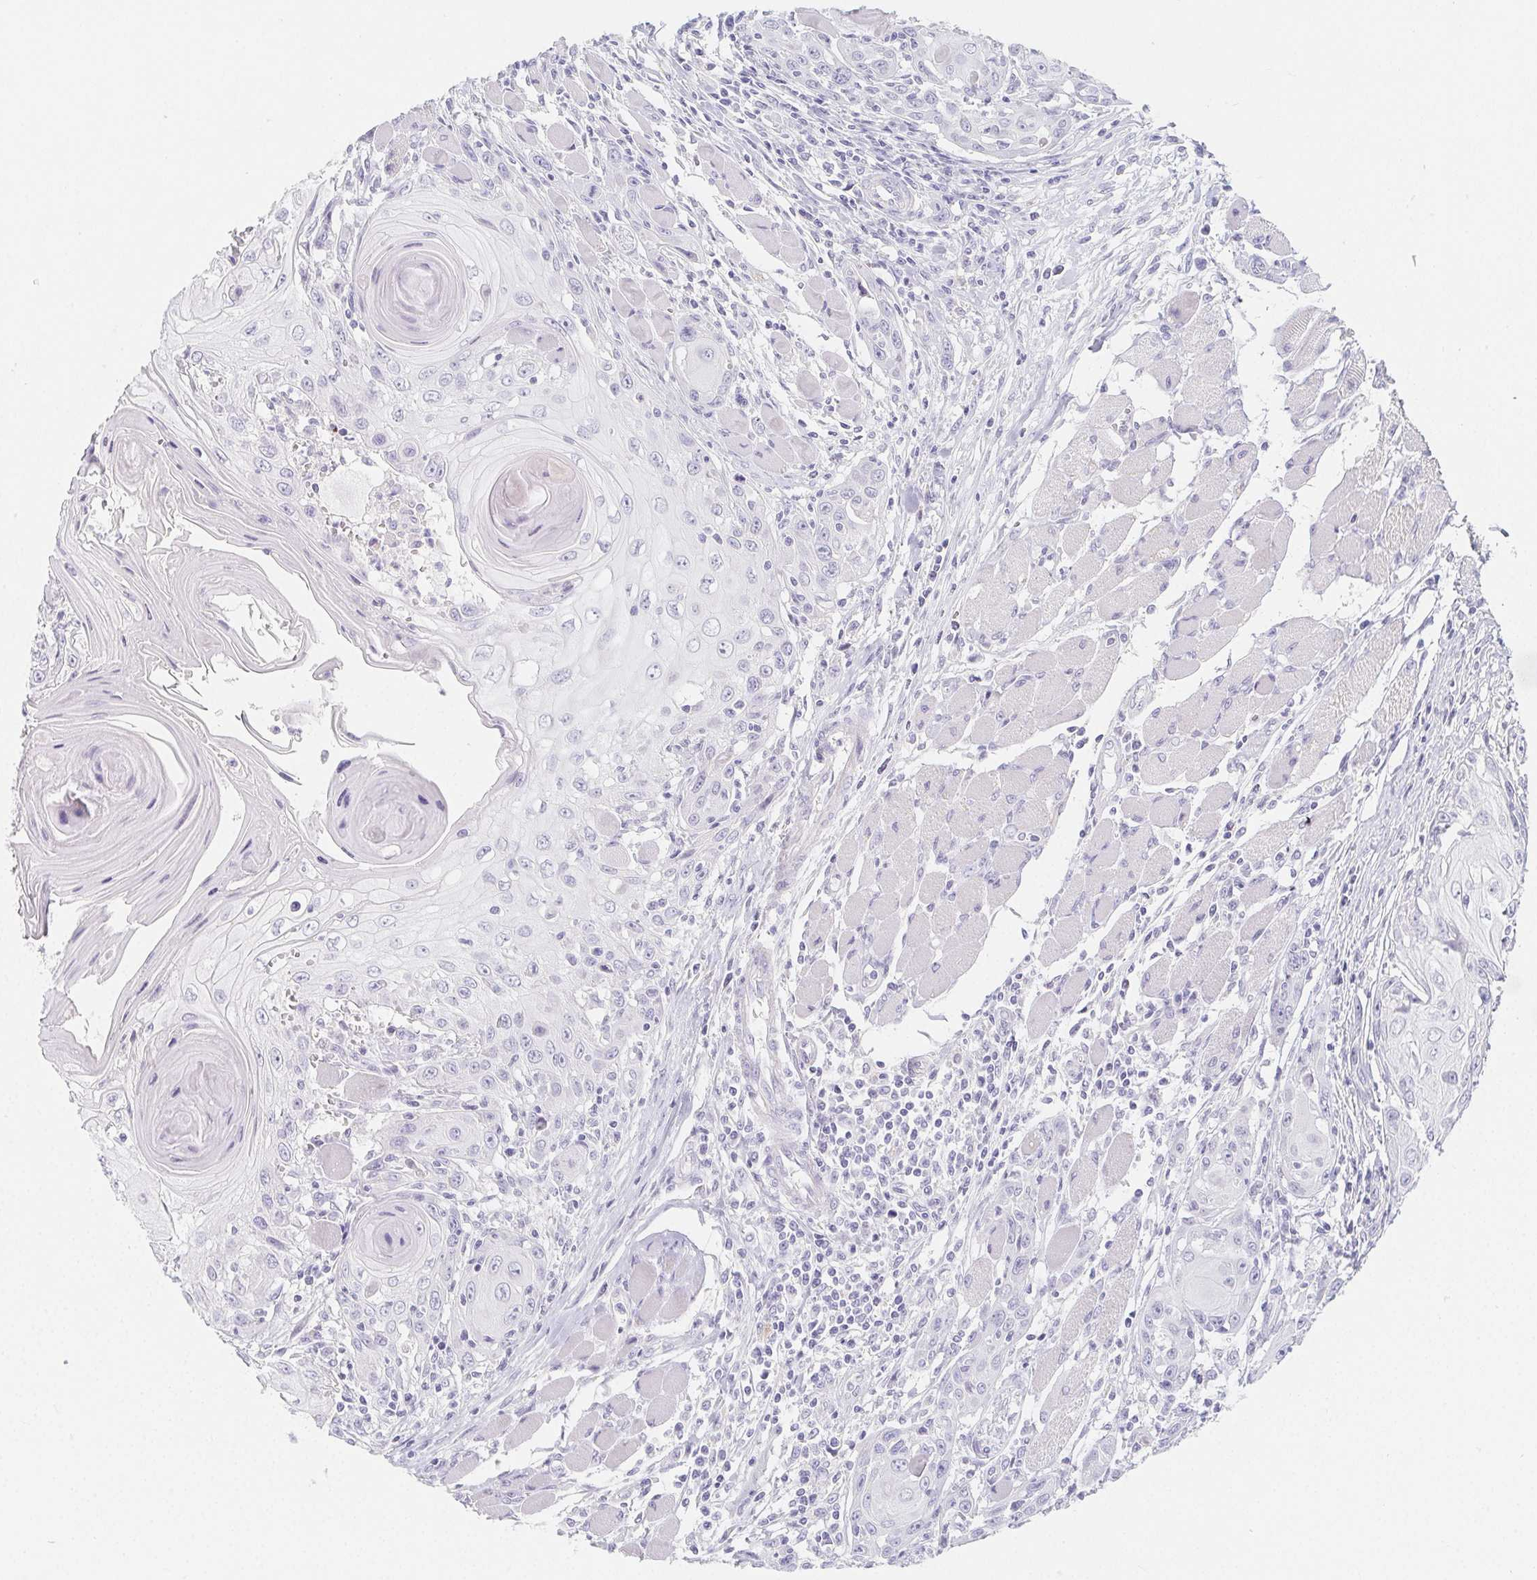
{"staining": {"intensity": "negative", "quantity": "none", "location": "none"}, "tissue": "head and neck cancer", "cell_type": "Tumor cells", "image_type": "cancer", "snomed": [{"axis": "morphology", "description": "Squamous cell carcinoma, NOS"}, {"axis": "topography", "description": "Head-Neck"}], "caption": "An IHC micrograph of squamous cell carcinoma (head and neck) is shown. There is no staining in tumor cells of squamous cell carcinoma (head and neck). Nuclei are stained in blue.", "gene": "GLIPR1L1", "patient": {"sex": "female", "age": 80}}